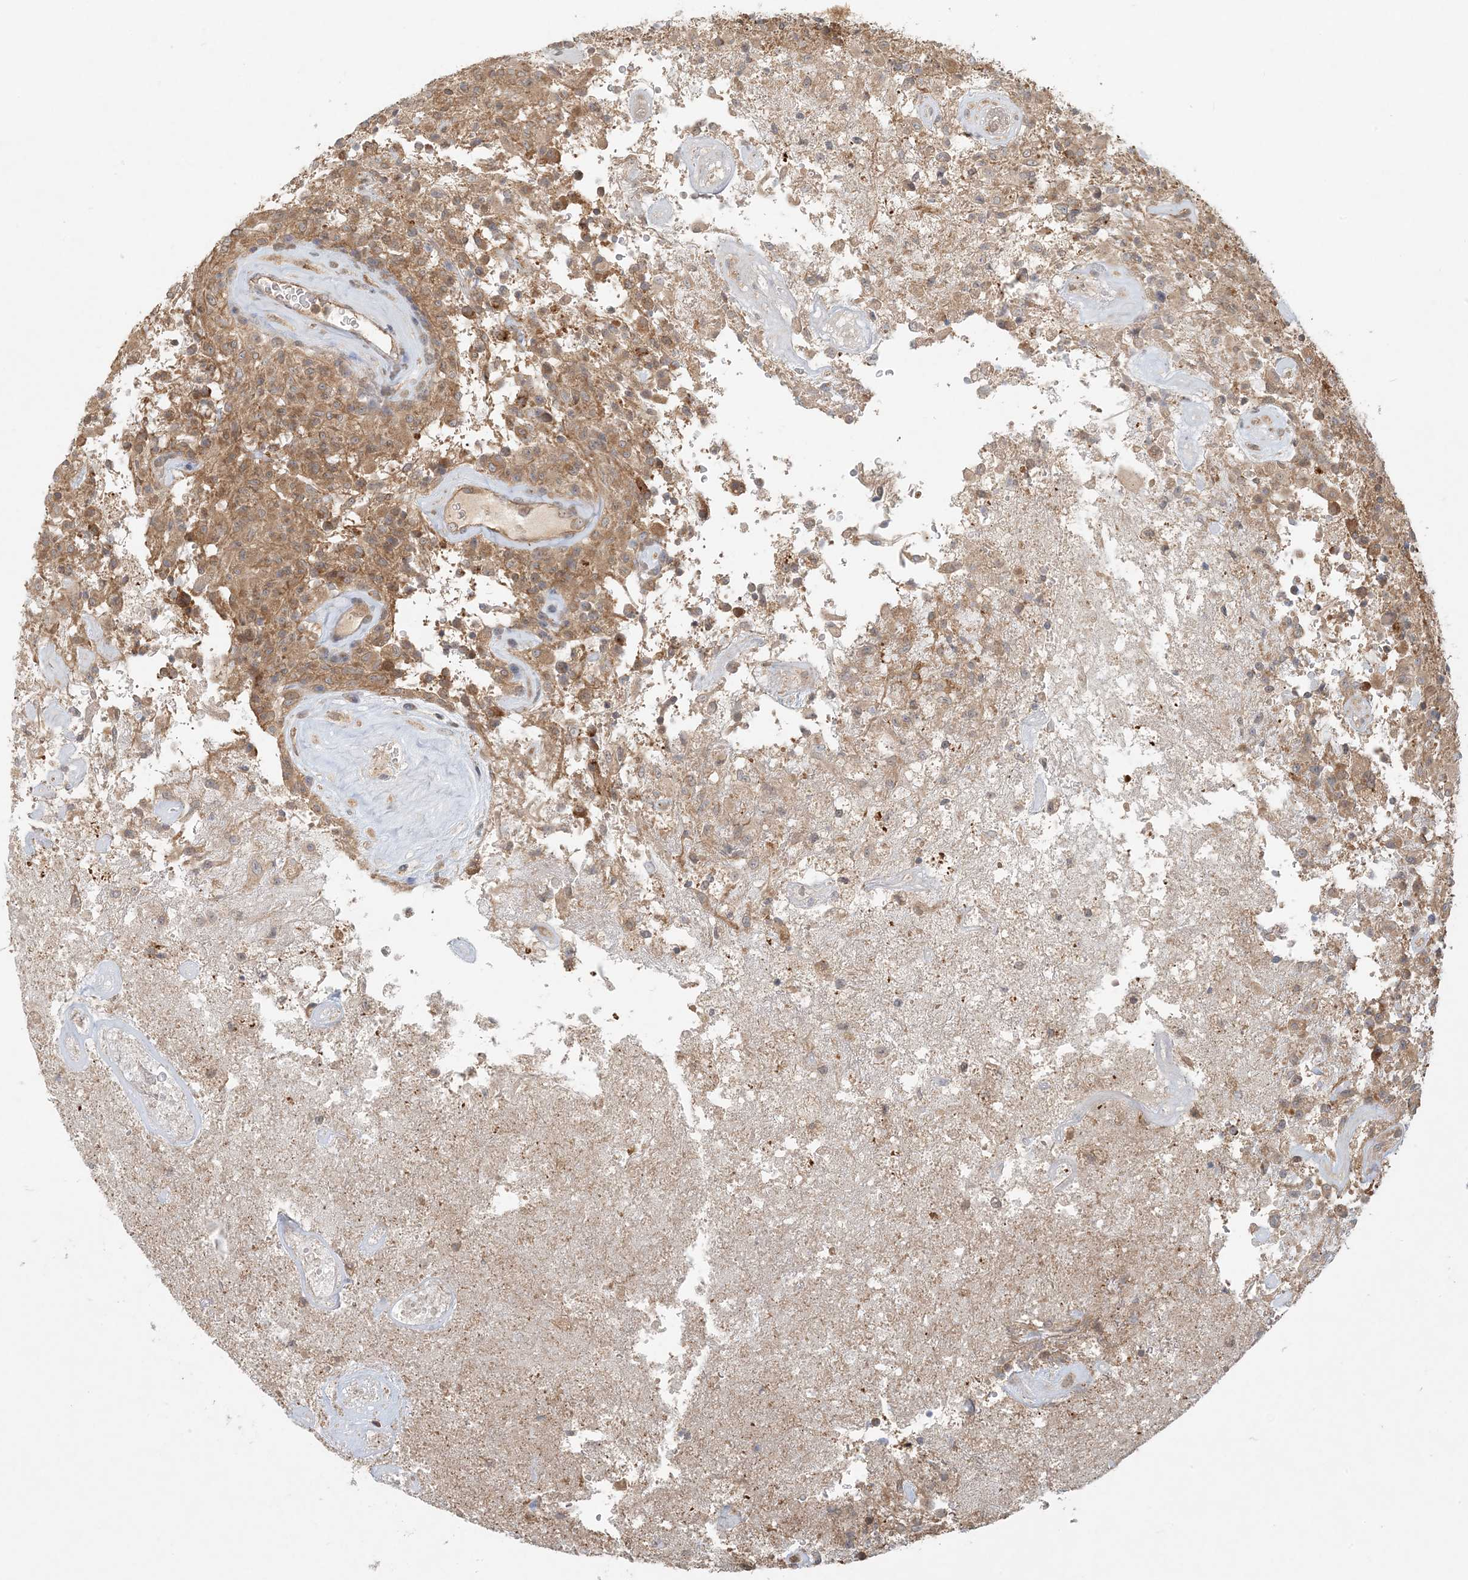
{"staining": {"intensity": "moderate", "quantity": ">75%", "location": "cytoplasmic/membranous"}, "tissue": "glioma", "cell_type": "Tumor cells", "image_type": "cancer", "snomed": [{"axis": "morphology", "description": "Glioma, malignant, High grade"}, {"axis": "topography", "description": "Brain"}], "caption": "Glioma stained with a brown dye shows moderate cytoplasmic/membranous positive expression in about >75% of tumor cells.", "gene": "OBI1", "patient": {"sex": "female", "age": 57}}